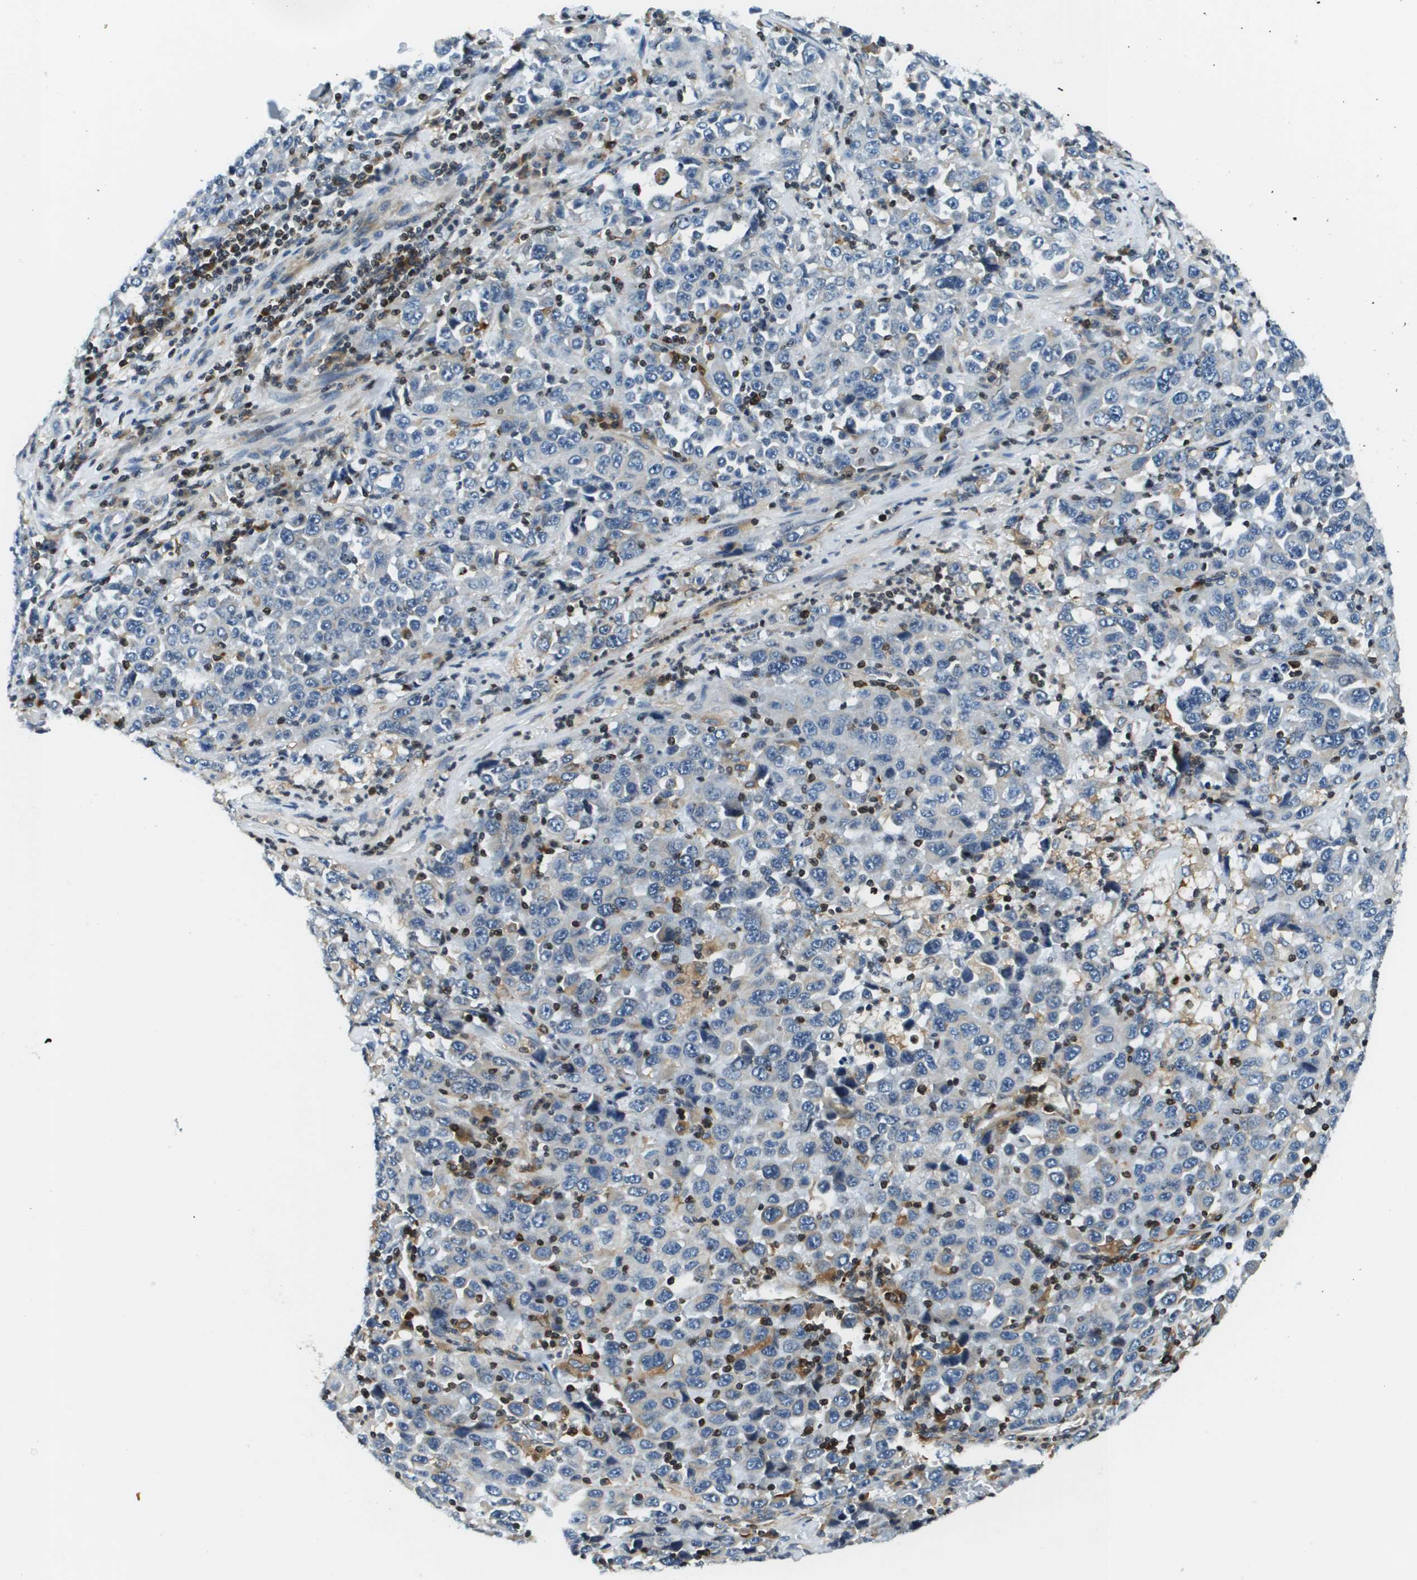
{"staining": {"intensity": "negative", "quantity": "none", "location": "none"}, "tissue": "stomach cancer", "cell_type": "Tumor cells", "image_type": "cancer", "snomed": [{"axis": "morphology", "description": "Normal tissue, NOS"}, {"axis": "morphology", "description": "Adenocarcinoma, NOS"}, {"axis": "topography", "description": "Stomach, upper"}, {"axis": "topography", "description": "Stomach"}], "caption": "DAB (3,3'-diaminobenzidine) immunohistochemical staining of human adenocarcinoma (stomach) reveals no significant positivity in tumor cells.", "gene": "ESYT1", "patient": {"sex": "male", "age": 59}}